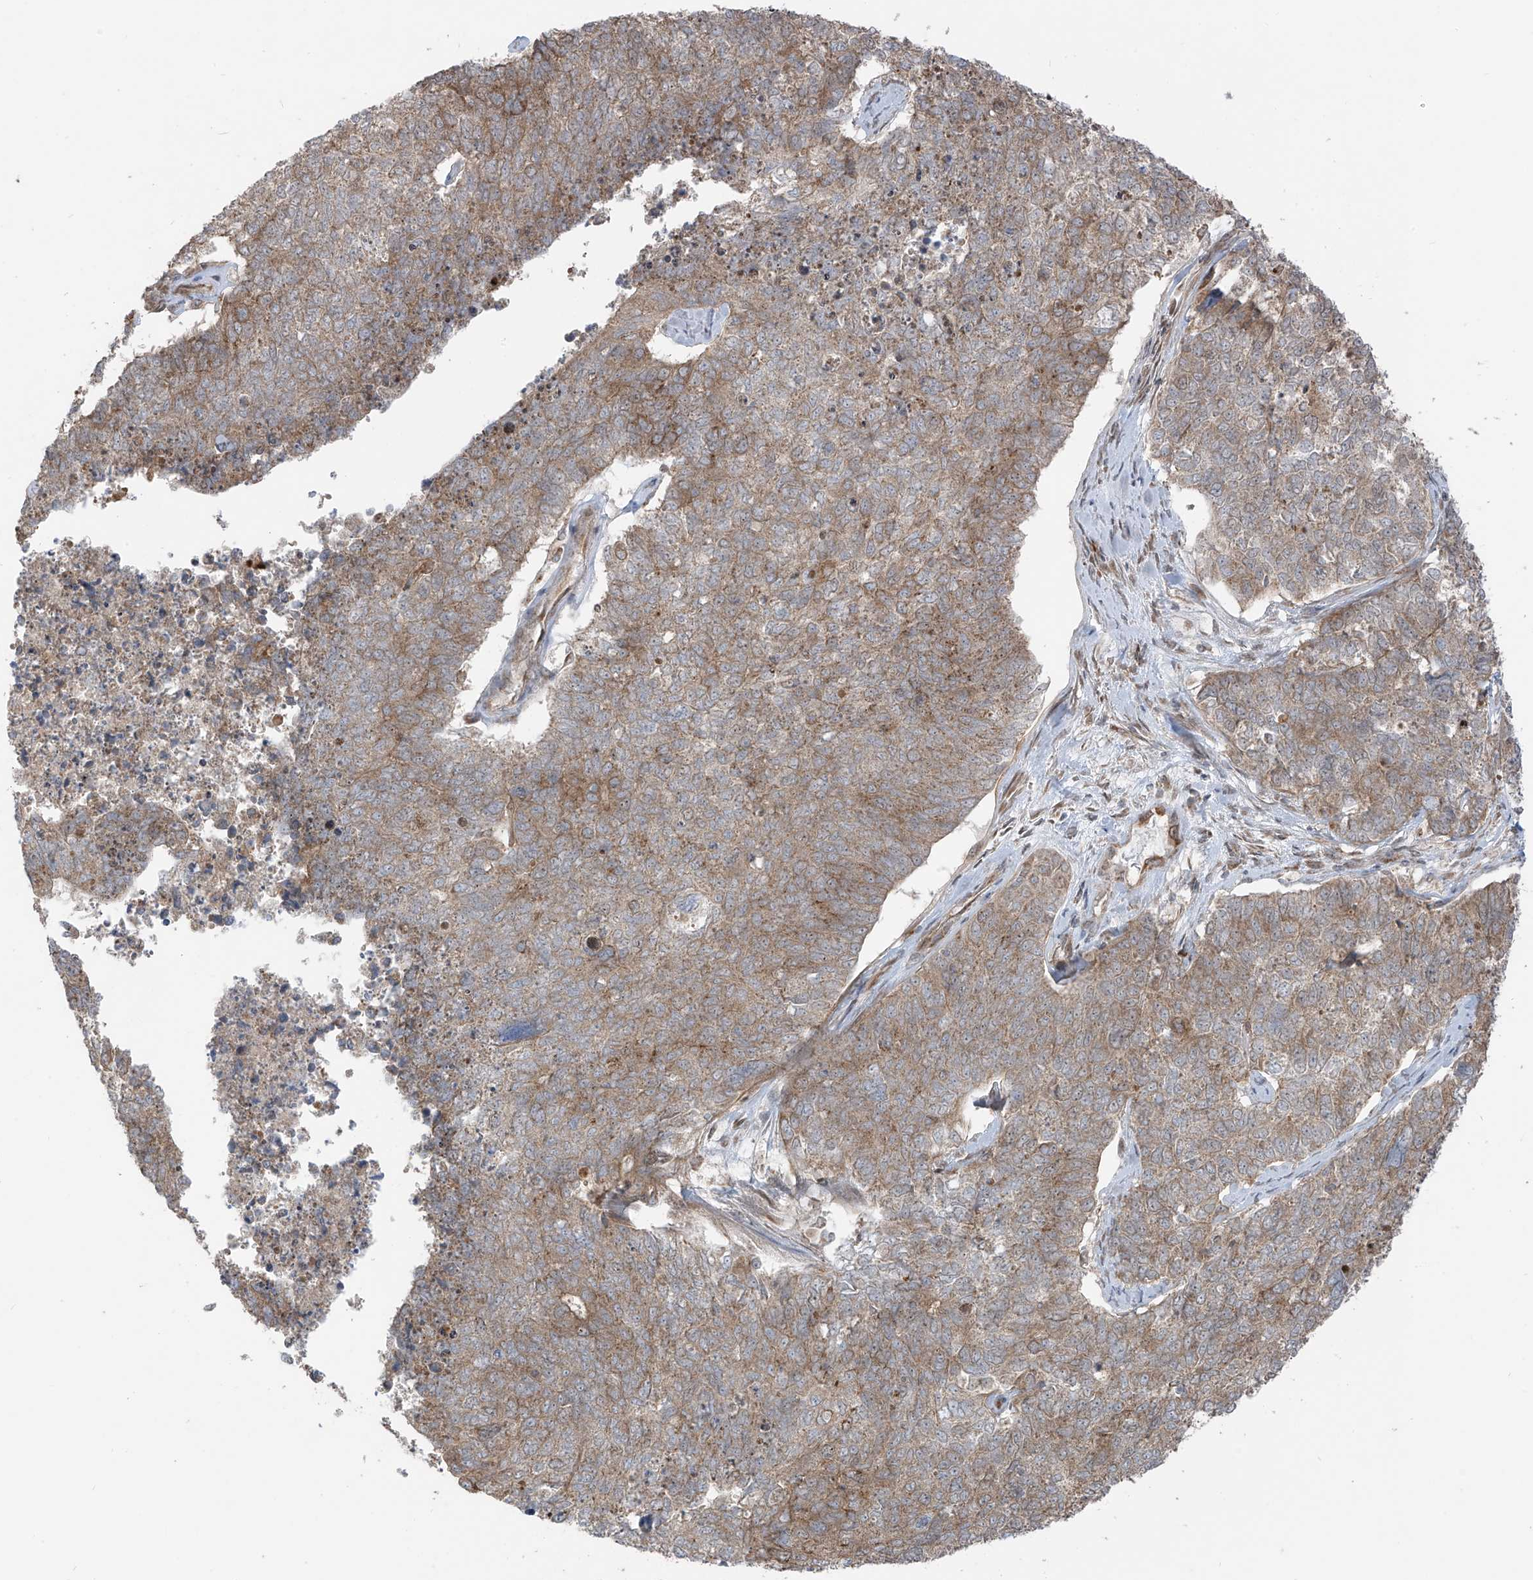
{"staining": {"intensity": "weak", "quantity": ">75%", "location": "cytoplasmic/membranous"}, "tissue": "cervical cancer", "cell_type": "Tumor cells", "image_type": "cancer", "snomed": [{"axis": "morphology", "description": "Squamous cell carcinoma, NOS"}, {"axis": "topography", "description": "Cervix"}], "caption": "Immunohistochemistry (IHC) photomicrograph of cervical cancer (squamous cell carcinoma) stained for a protein (brown), which shows low levels of weak cytoplasmic/membranous positivity in approximately >75% of tumor cells.", "gene": "PDE11A", "patient": {"sex": "female", "age": 63}}